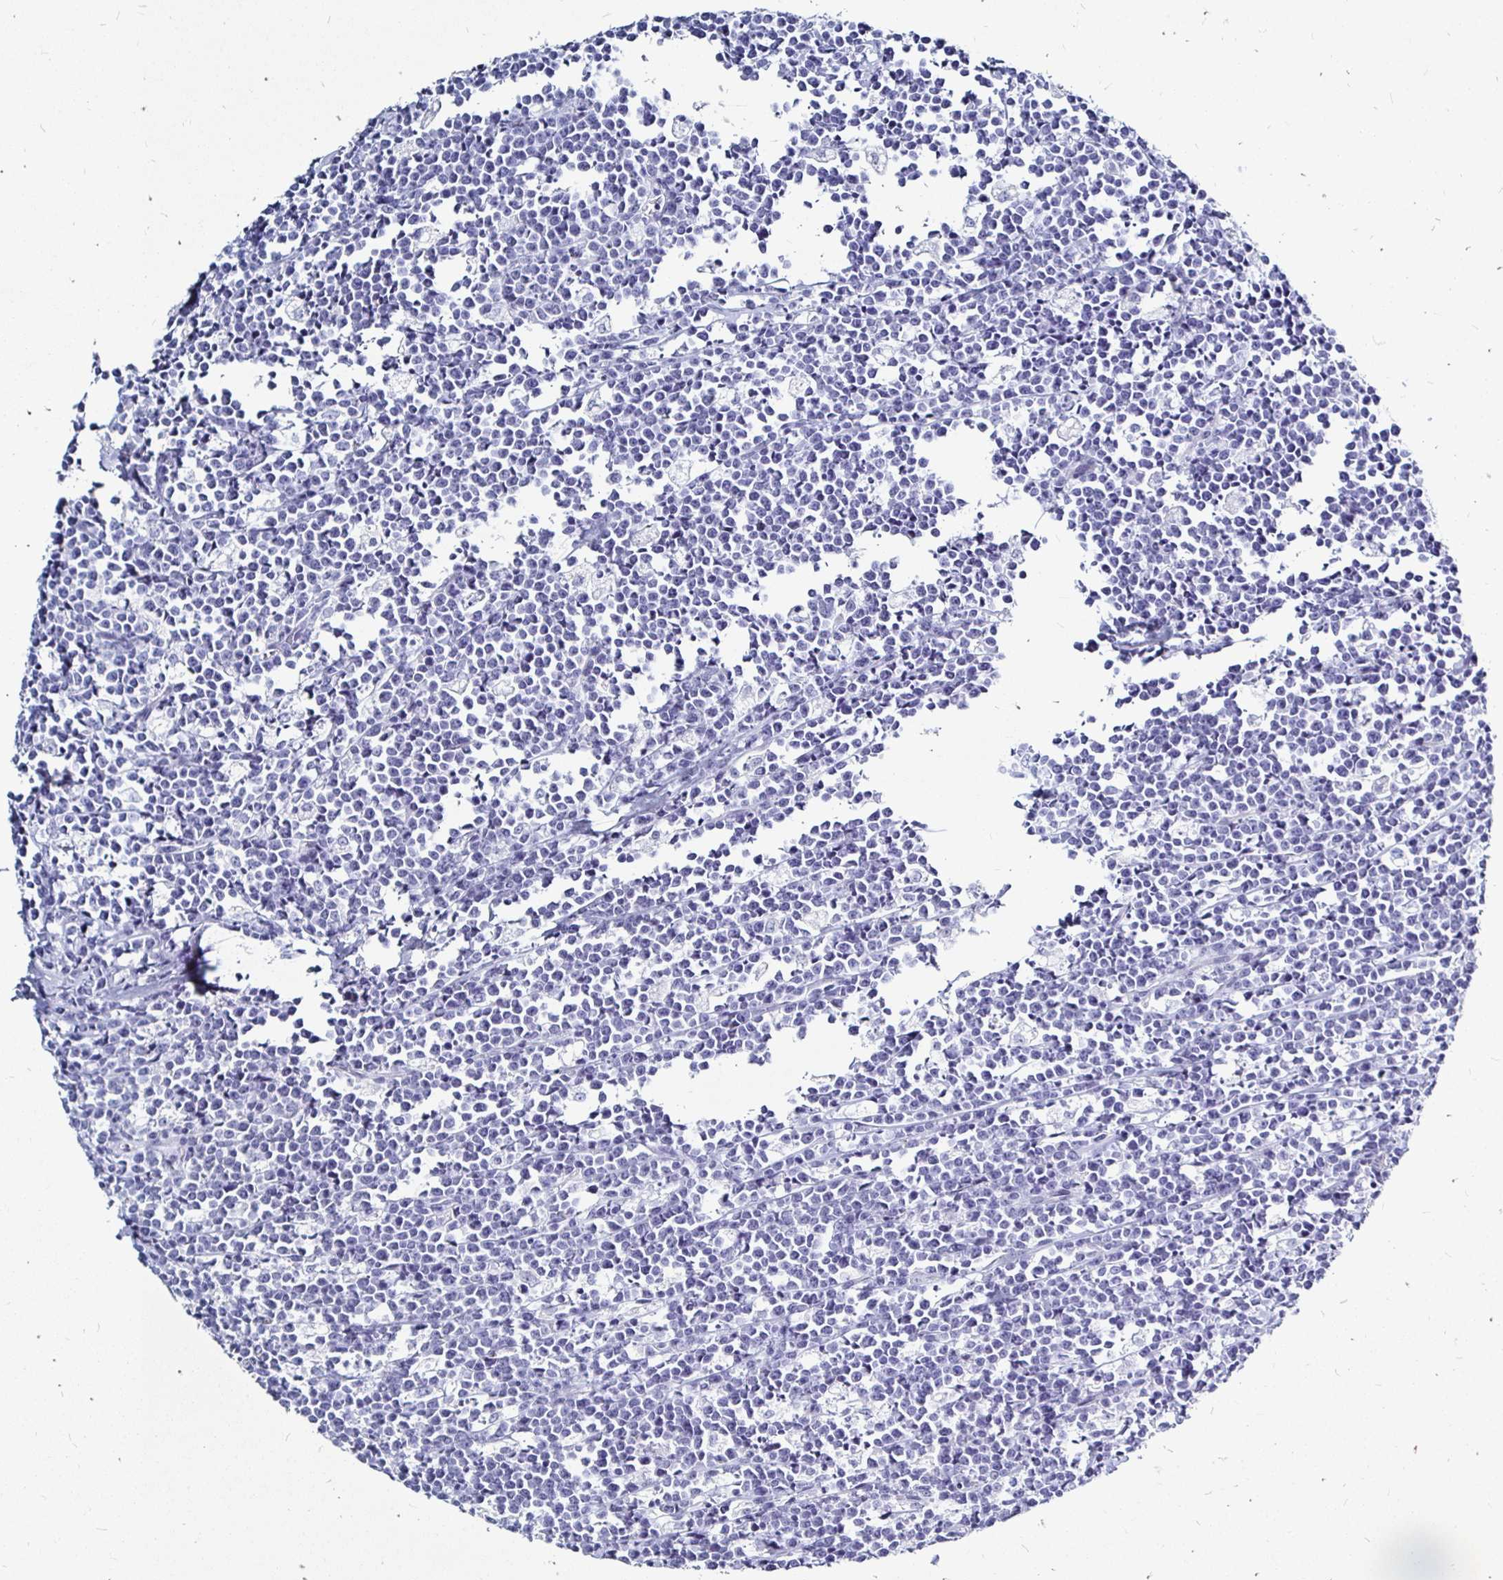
{"staining": {"intensity": "negative", "quantity": "none", "location": "none"}, "tissue": "lymphoma", "cell_type": "Tumor cells", "image_type": "cancer", "snomed": [{"axis": "morphology", "description": "Malignant lymphoma, non-Hodgkin's type, High grade"}, {"axis": "topography", "description": "Small intestine"}], "caption": "Protein analysis of high-grade malignant lymphoma, non-Hodgkin's type exhibits no significant expression in tumor cells. (Immunohistochemistry, brightfield microscopy, high magnification).", "gene": "LUZP4", "patient": {"sex": "female", "age": 56}}